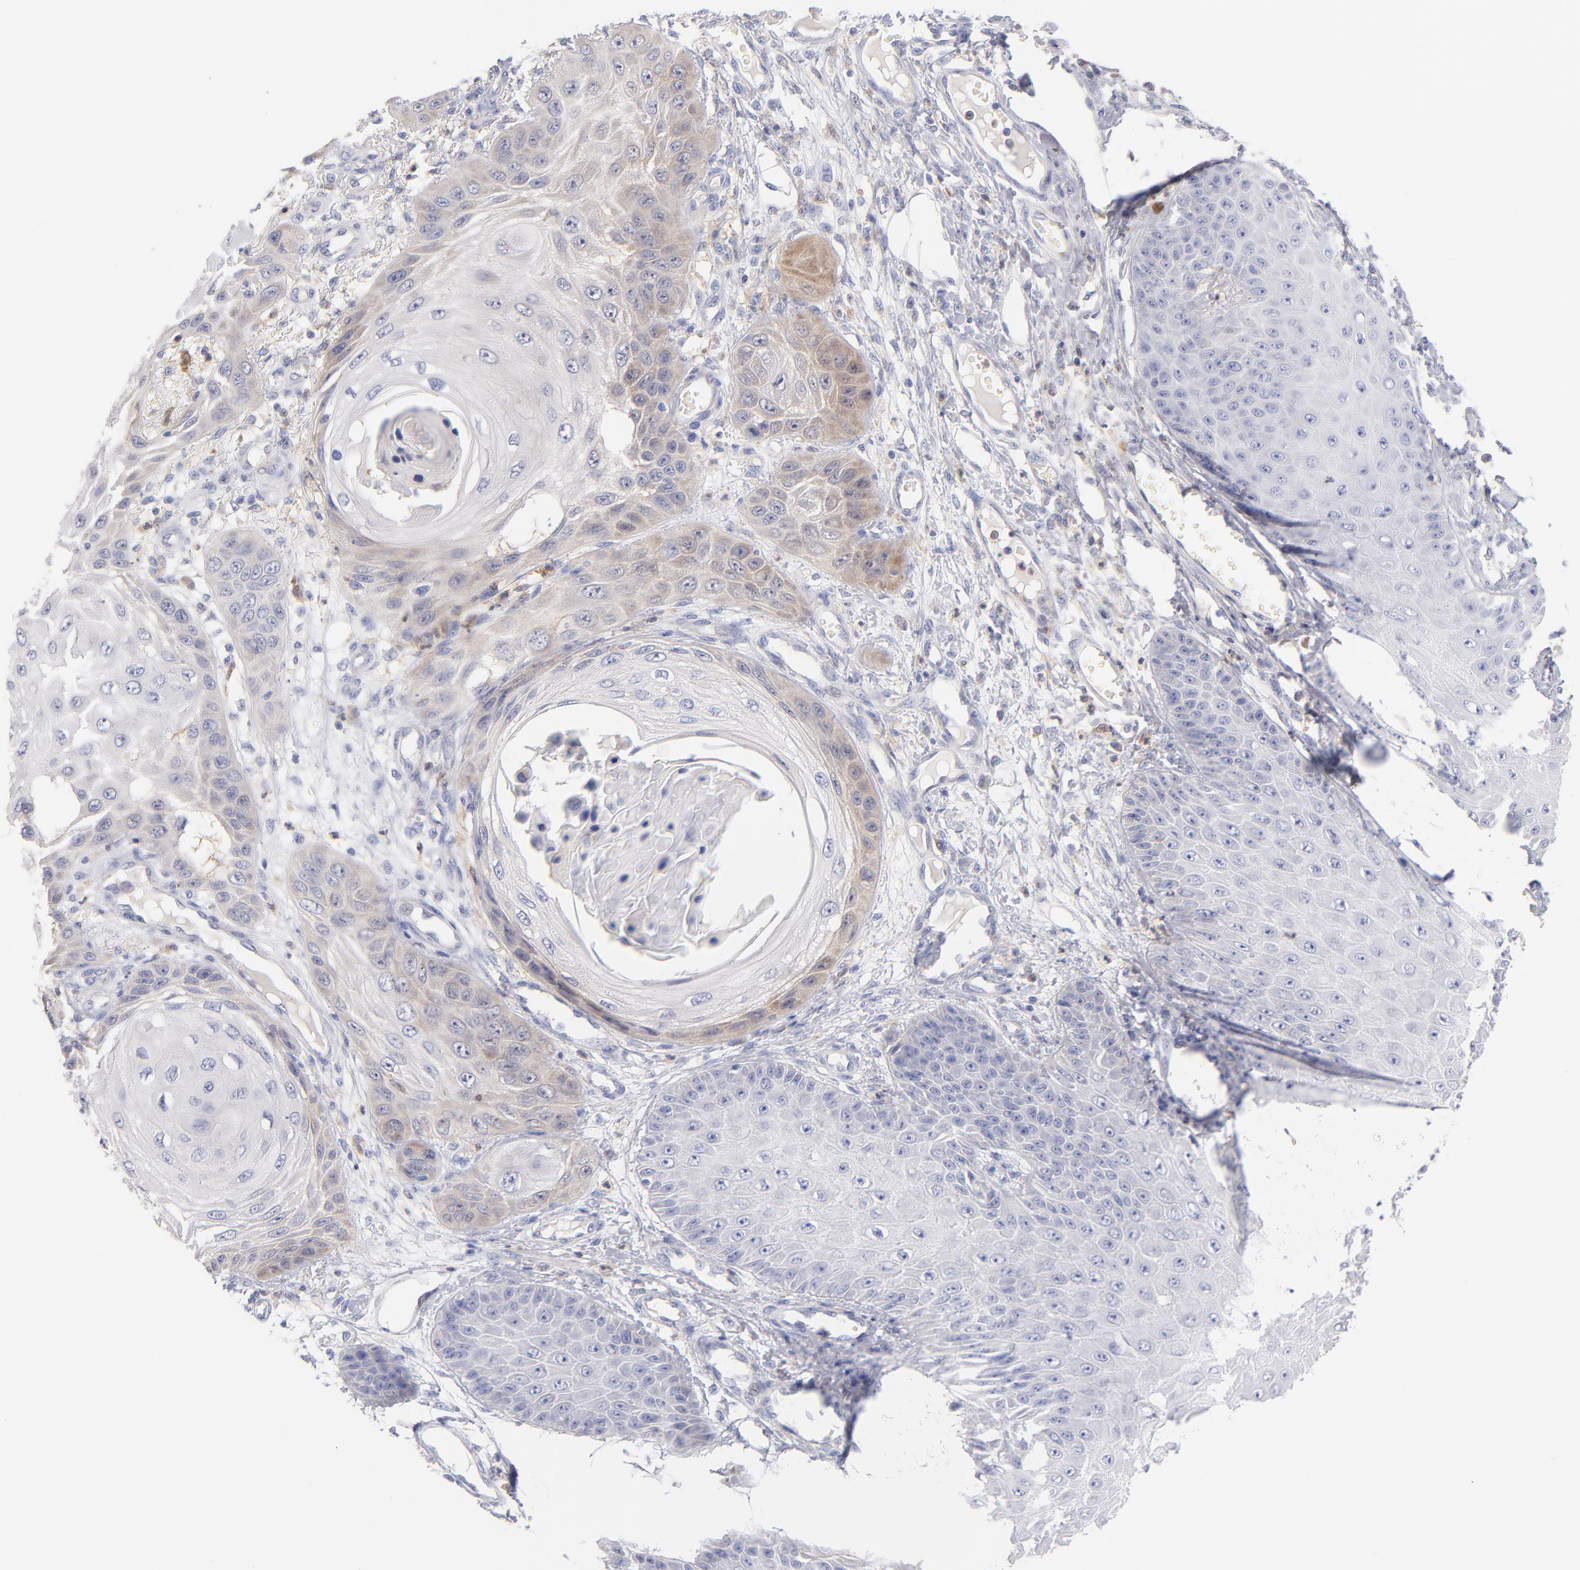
{"staining": {"intensity": "weak", "quantity": "<25%", "location": "cytoplasmic/membranous"}, "tissue": "skin cancer", "cell_type": "Tumor cells", "image_type": "cancer", "snomed": [{"axis": "morphology", "description": "Squamous cell carcinoma, NOS"}, {"axis": "topography", "description": "Skin"}], "caption": "DAB immunohistochemical staining of squamous cell carcinoma (skin) shows no significant positivity in tumor cells.", "gene": "BID", "patient": {"sex": "female", "age": 40}}